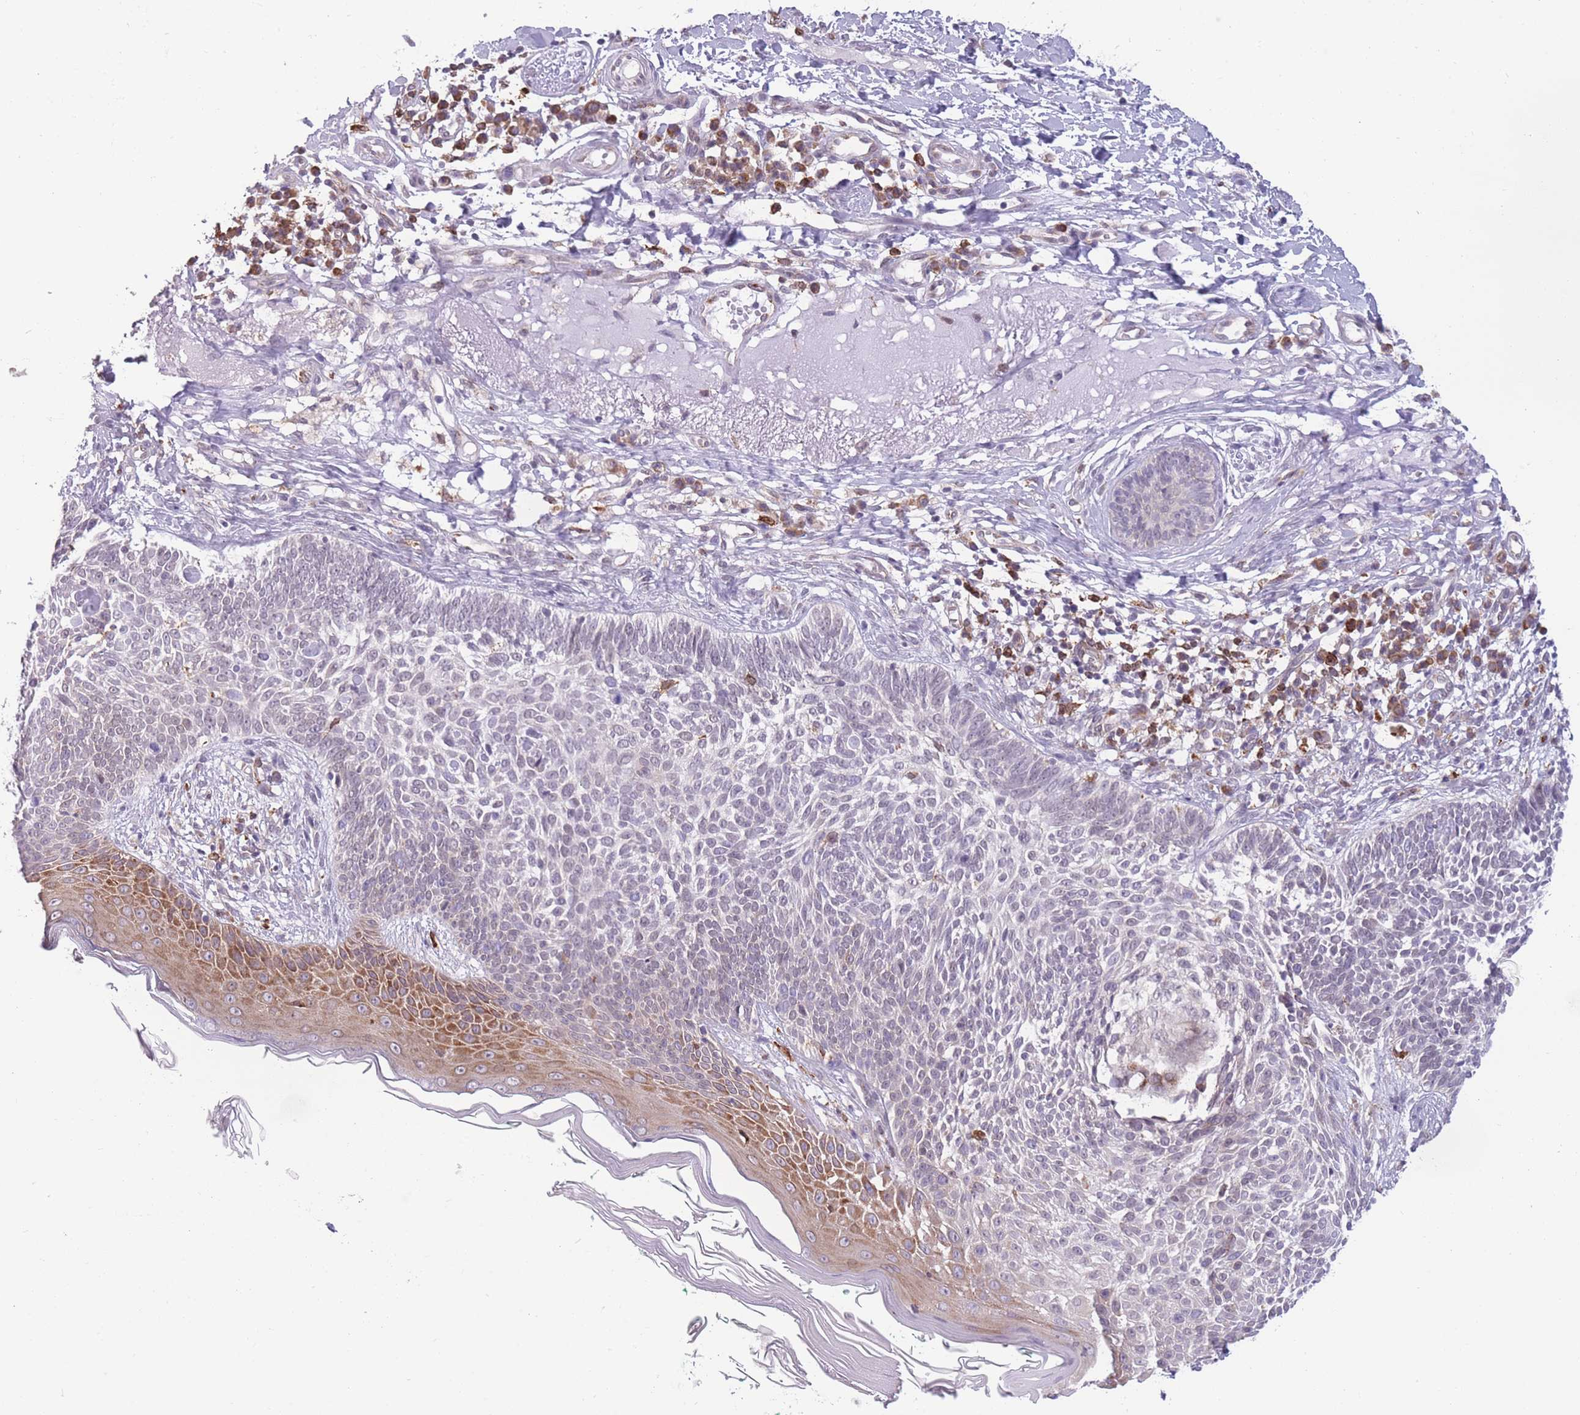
{"staining": {"intensity": "negative", "quantity": "none", "location": "none"}, "tissue": "skin cancer", "cell_type": "Tumor cells", "image_type": "cancer", "snomed": [{"axis": "morphology", "description": "Basal cell carcinoma"}, {"axis": "topography", "description": "Skin"}], "caption": "IHC image of neoplastic tissue: skin cancer stained with DAB (3,3'-diaminobenzidine) reveals no significant protein positivity in tumor cells.", "gene": "TMEM121", "patient": {"sex": "male", "age": 72}}